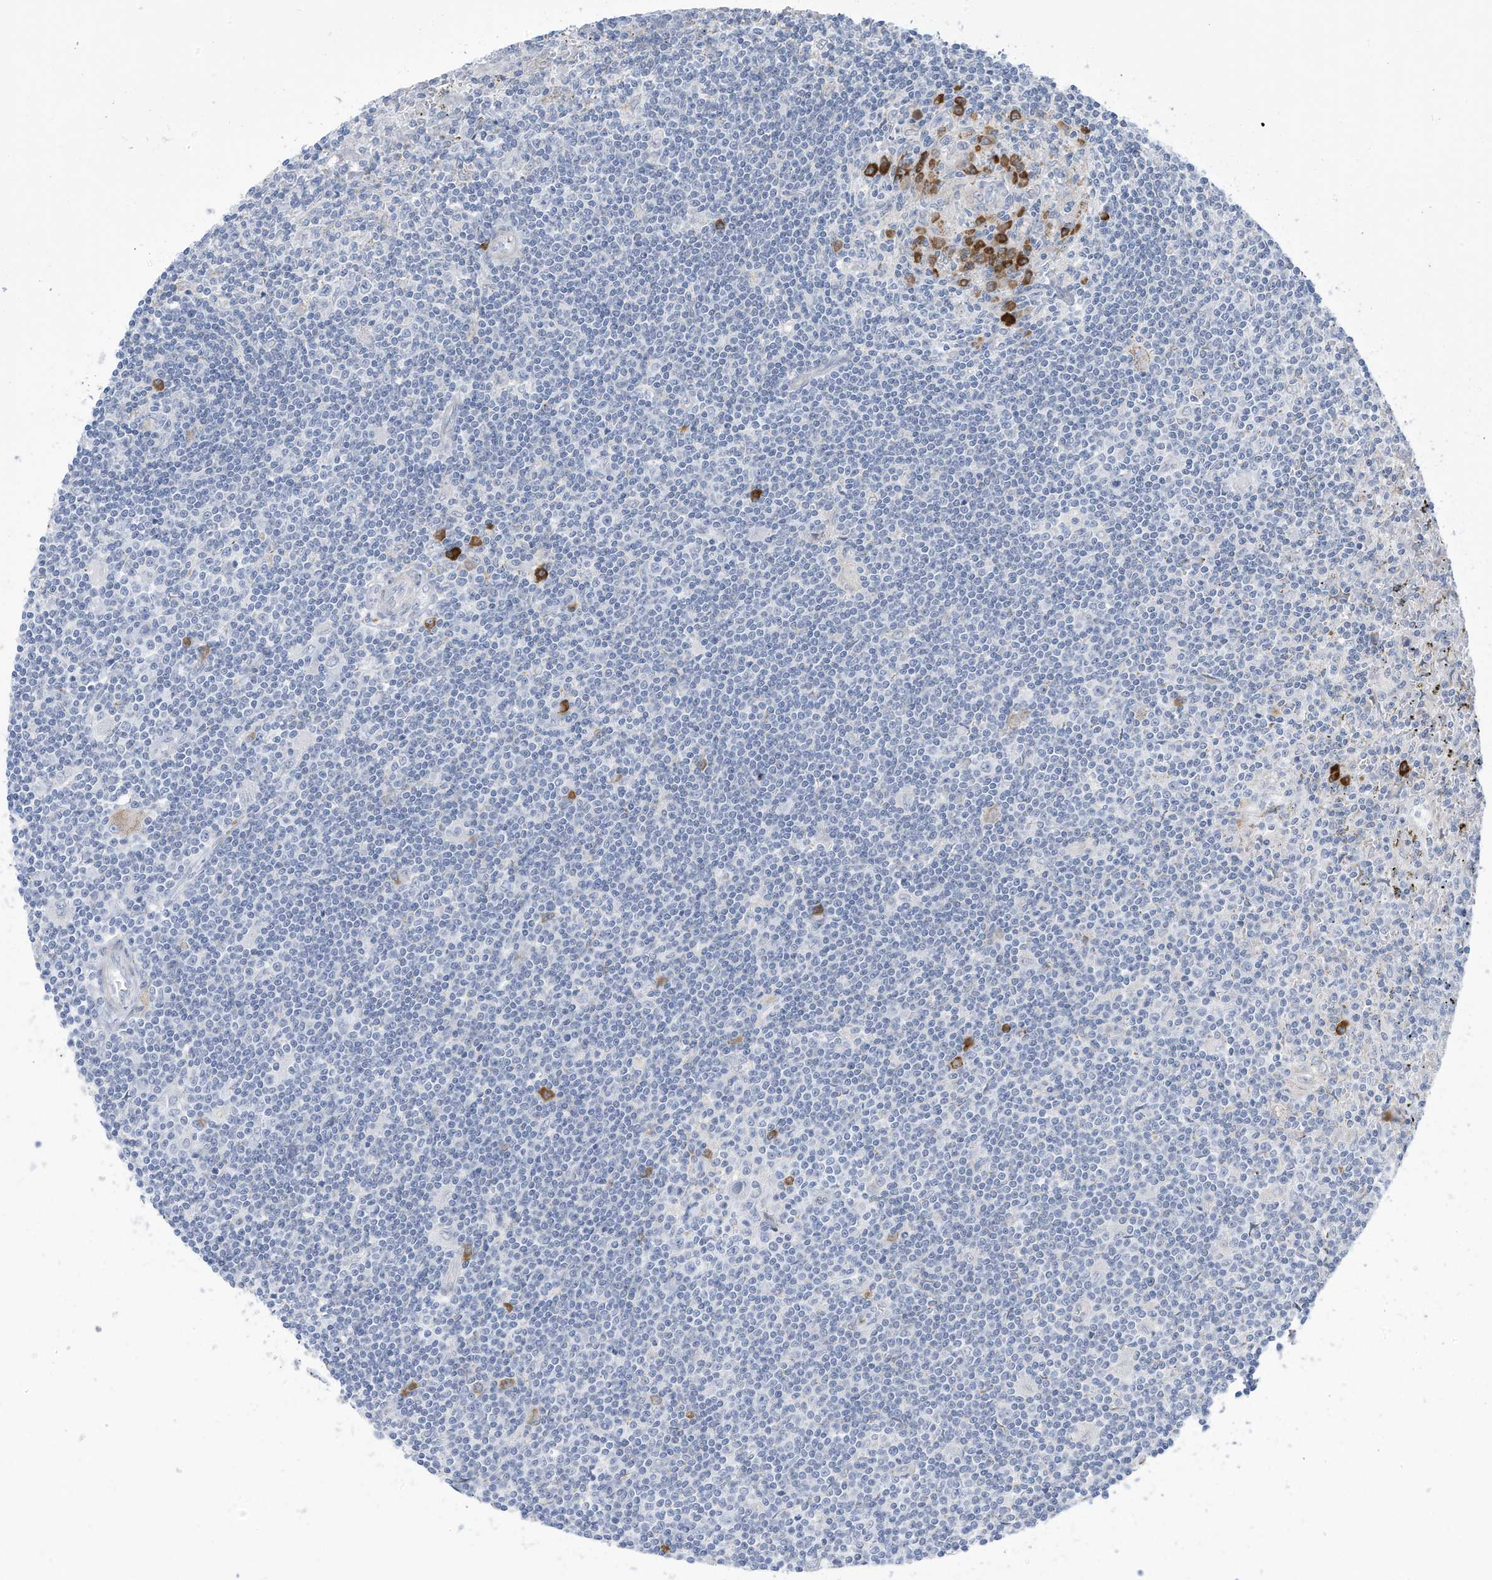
{"staining": {"intensity": "negative", "quantity": "none", "location": "none"}, "tissue": "lymphoma", "cell_type": "Tumor cells", "image_type": "cancer", "snomed": [{"axis": "morphology", "description": "Malignant lymphoma, non-Hodgkin's type, Low grade"}, {"axis": "topography", "description": "Spleen"}], "caption": "A photomicrograph of lymphoma stained for a protein demonstrates no brown staining in tumor cells. Brightfield microscopy of immunohistochemistry (IHC) stained with DAB (3,3'-diaminobenzidine) (brown) and hematoxylin (blue), captured at high magnification.", "gene": "ZNF292", "patient": {"sex": "male", "age": 76}}